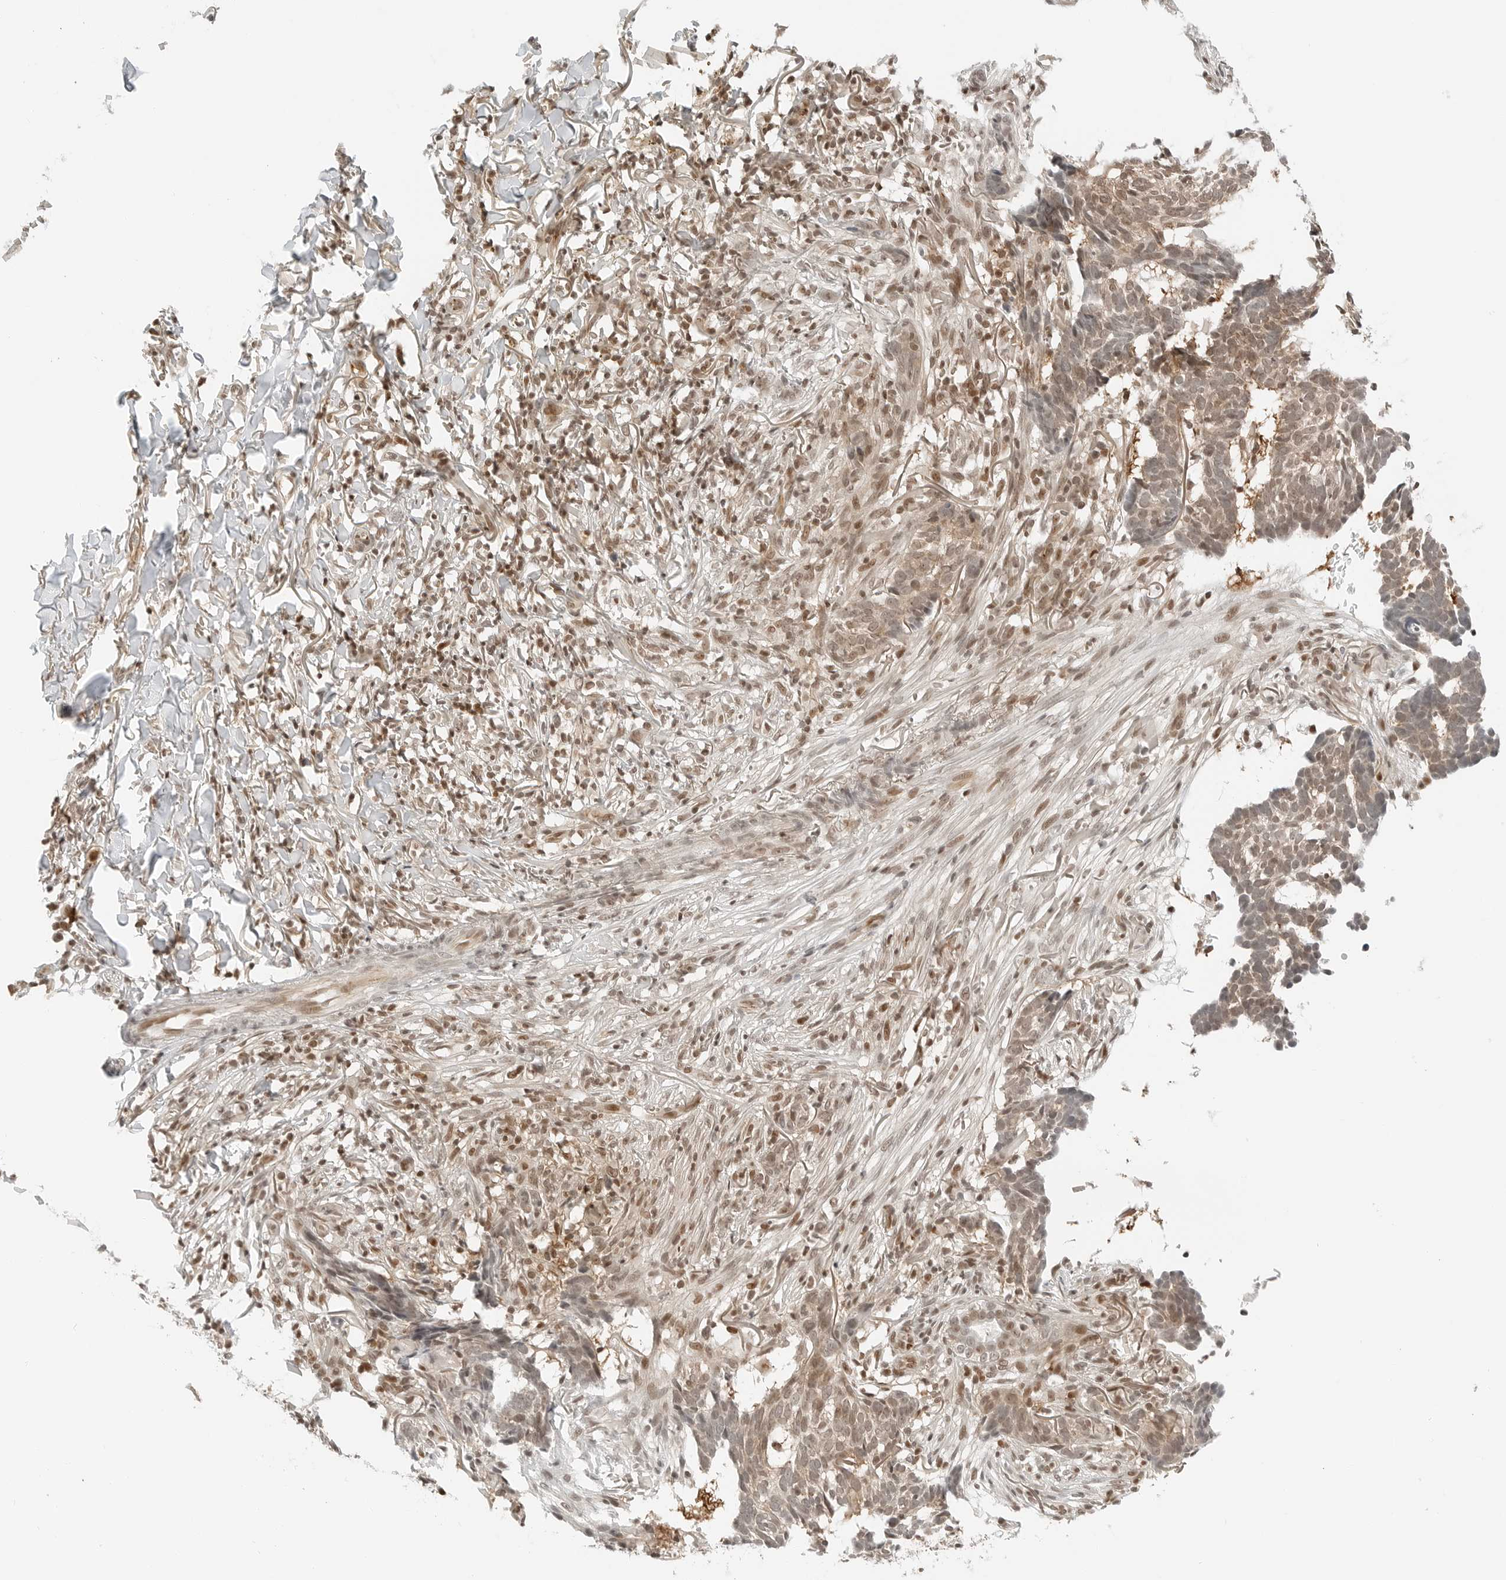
{"staining": {"intensity": "moderate", "quantity": ">75%", "location": "cytoplasmic/membranous,nuclear"}, "tissue": "skin cancer", "cell_type": "Tumor cells", "image_type": "cancer", "snomed": [{"axis": "morphology", "description": "Basal cell carcinoma"}, {"axis": "topography", "description": "Skin"}], "caption": "A medium amount of moderate cytoplasmic/membranous and nuclear expression is identified in approximately >75% of tumor cells in skin cancer (basal cell carcinoma) tissue. (IHC, brightfield microscopy, high magnification).", "gene": "CRTC2", "patient": {"sex": "male", "age": 85}}